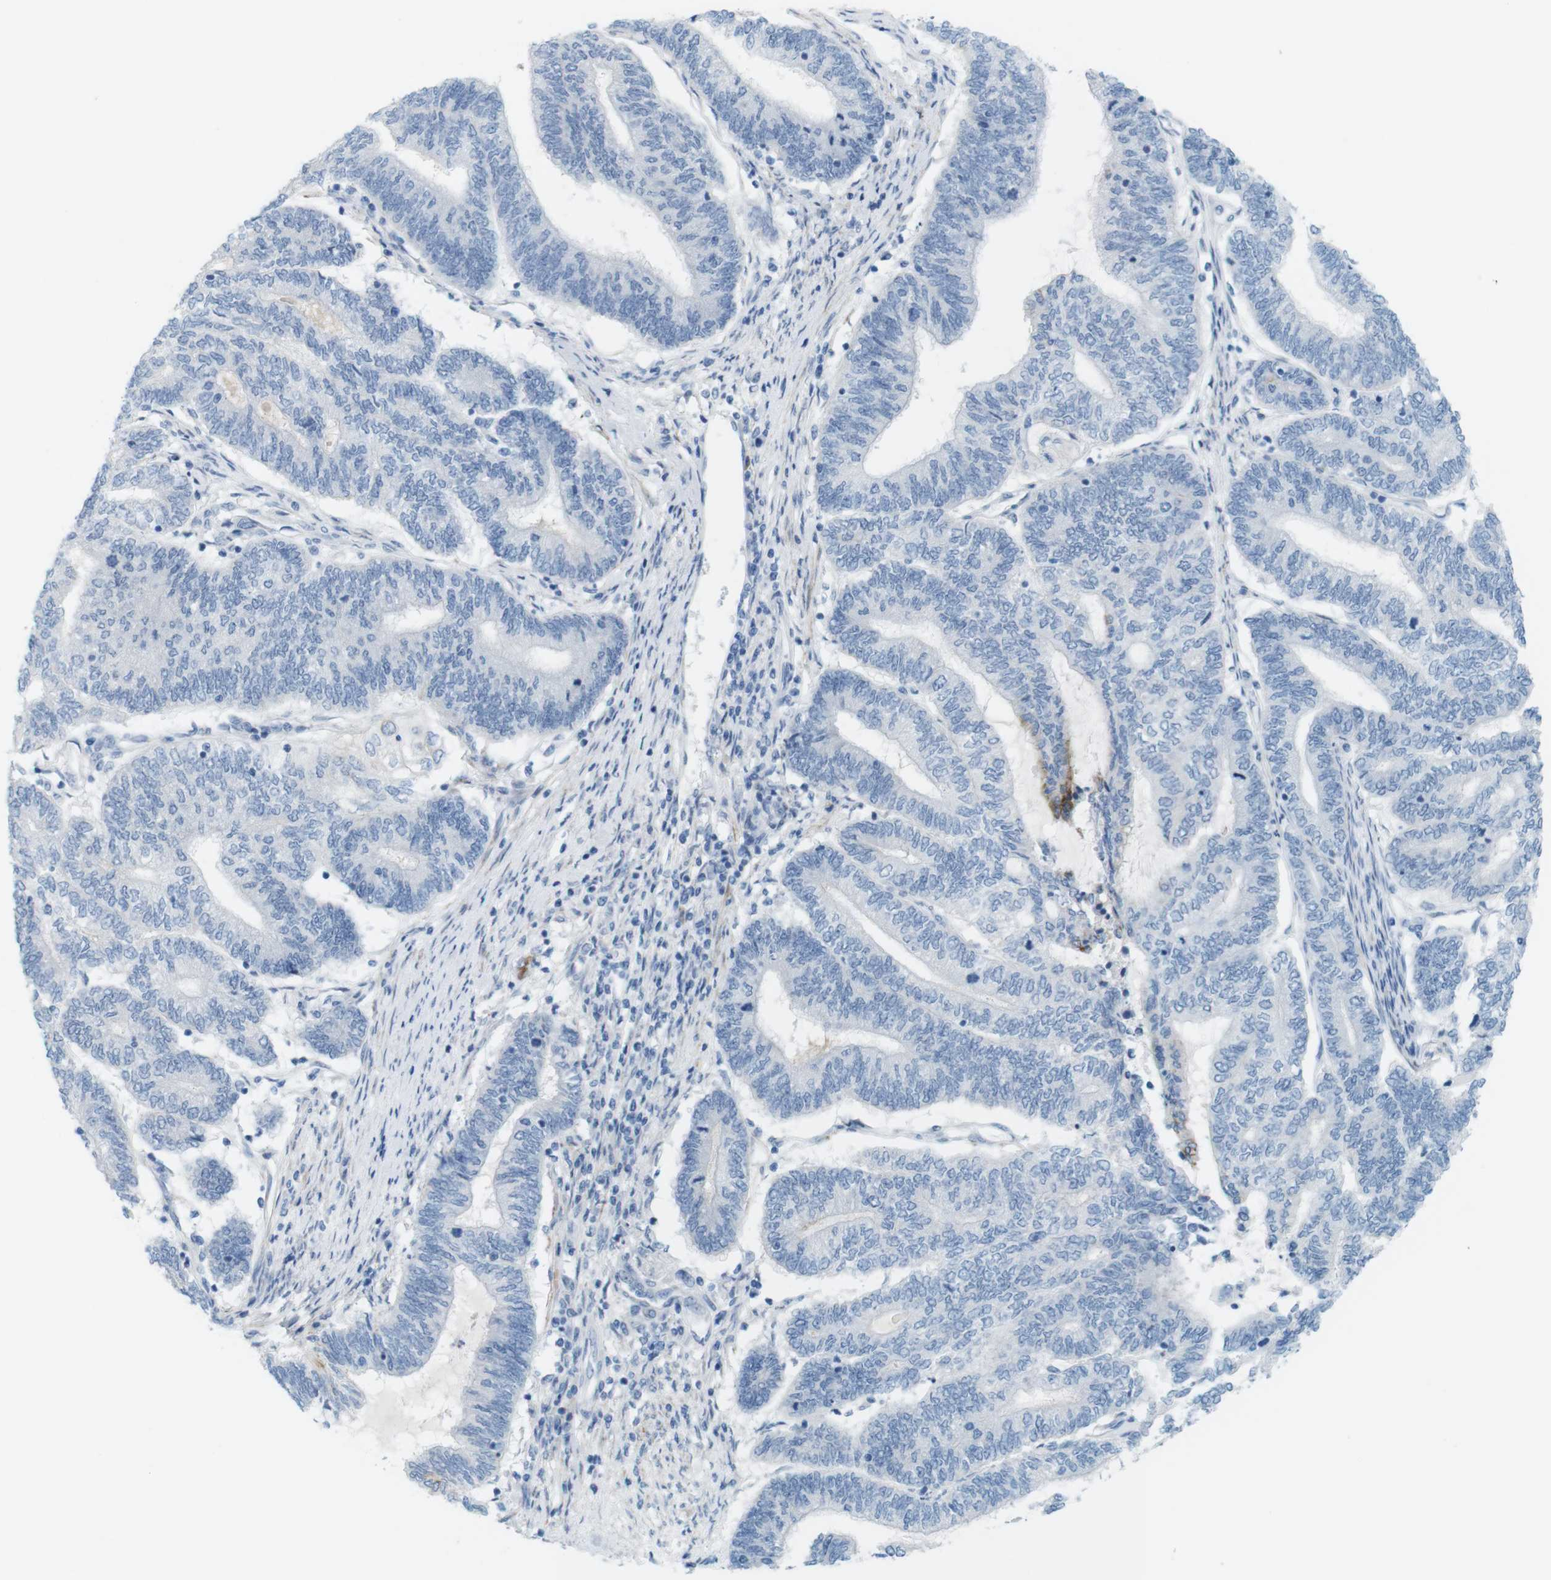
{"staining": {"intensity": "negative", "quantity": "none", "location": "none"}, "tissue": "endometrial cancer", "cell_type": "Tumor cells", "image_type": "cancer", "snomed": [{"axis": "morphology", "description": "Adenocarcinoma, NOS"}, {"axis": "topography", "description": "Uterus"}, {"axis": "topography", "description": "Endometrium"}], "caption": "High power microscopy image of an immunohistochemistry photomicrograph of endometrial adenocarcinoma, revealing no significant expression in tumor cells.", "gene": "MYH9", "patient": {"sex": "female", "age": 70}}